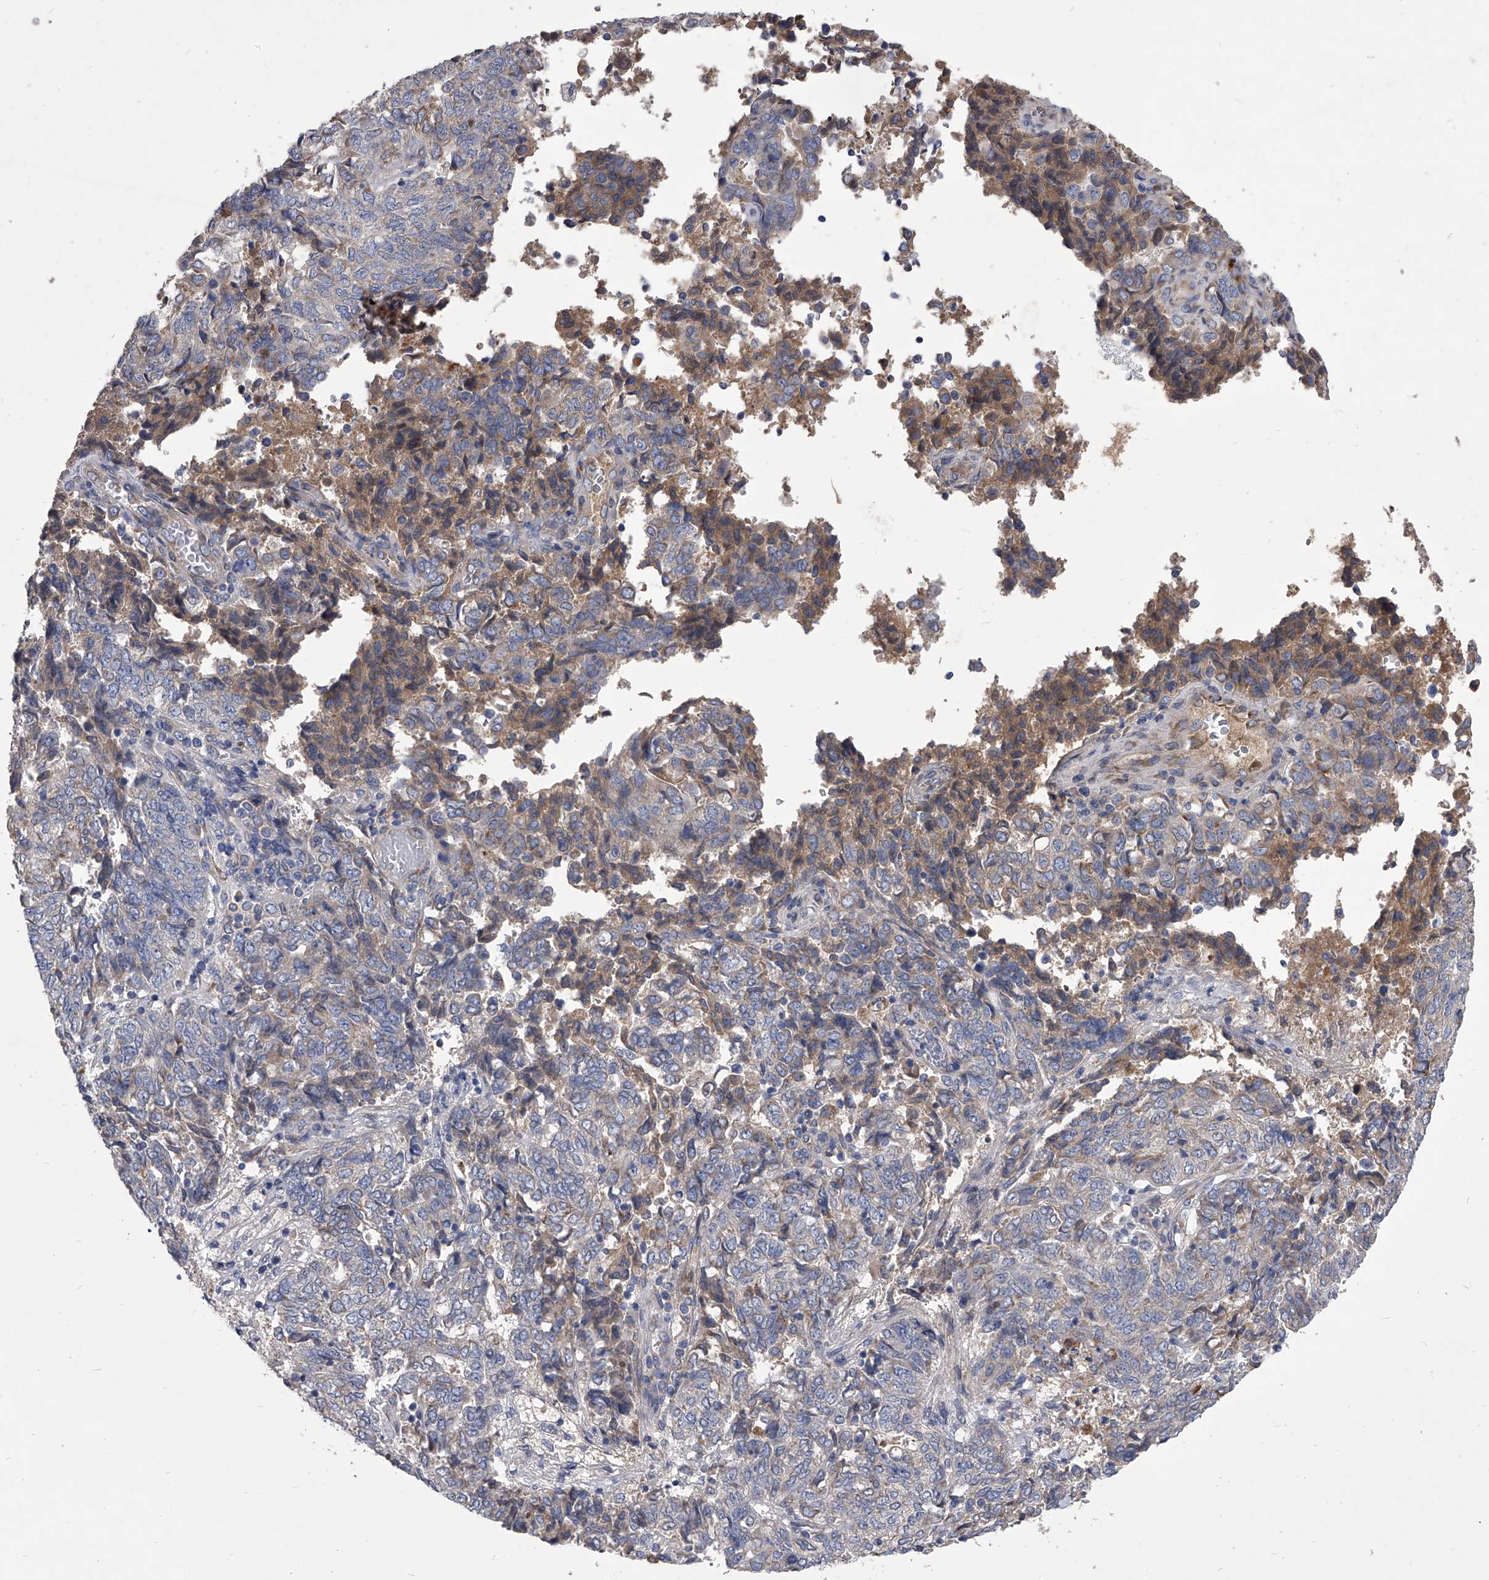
{"staining": {"intensity": "weak", "quantity": "25%-75%", "location": "cytoplasmic/membranous"}, "tissue": "endometrial cancer", "cell_type": "Tumor cells", "image_type": "cancer", "snomed": [{"axis": "morphology", "description": "Adenocarcinoma, NOS"}, {"axis": "topography", "description": "Endometrium"}], "caption": "About 25%-75% of tumor cells in adenocarcinoma (endometrial) reveal weak cytoplasmic/membranous protein expression as visualized by brown immunohistochemical staining.", "gene": "CCR4", "patient": {"sex": "female", "age": 80}}